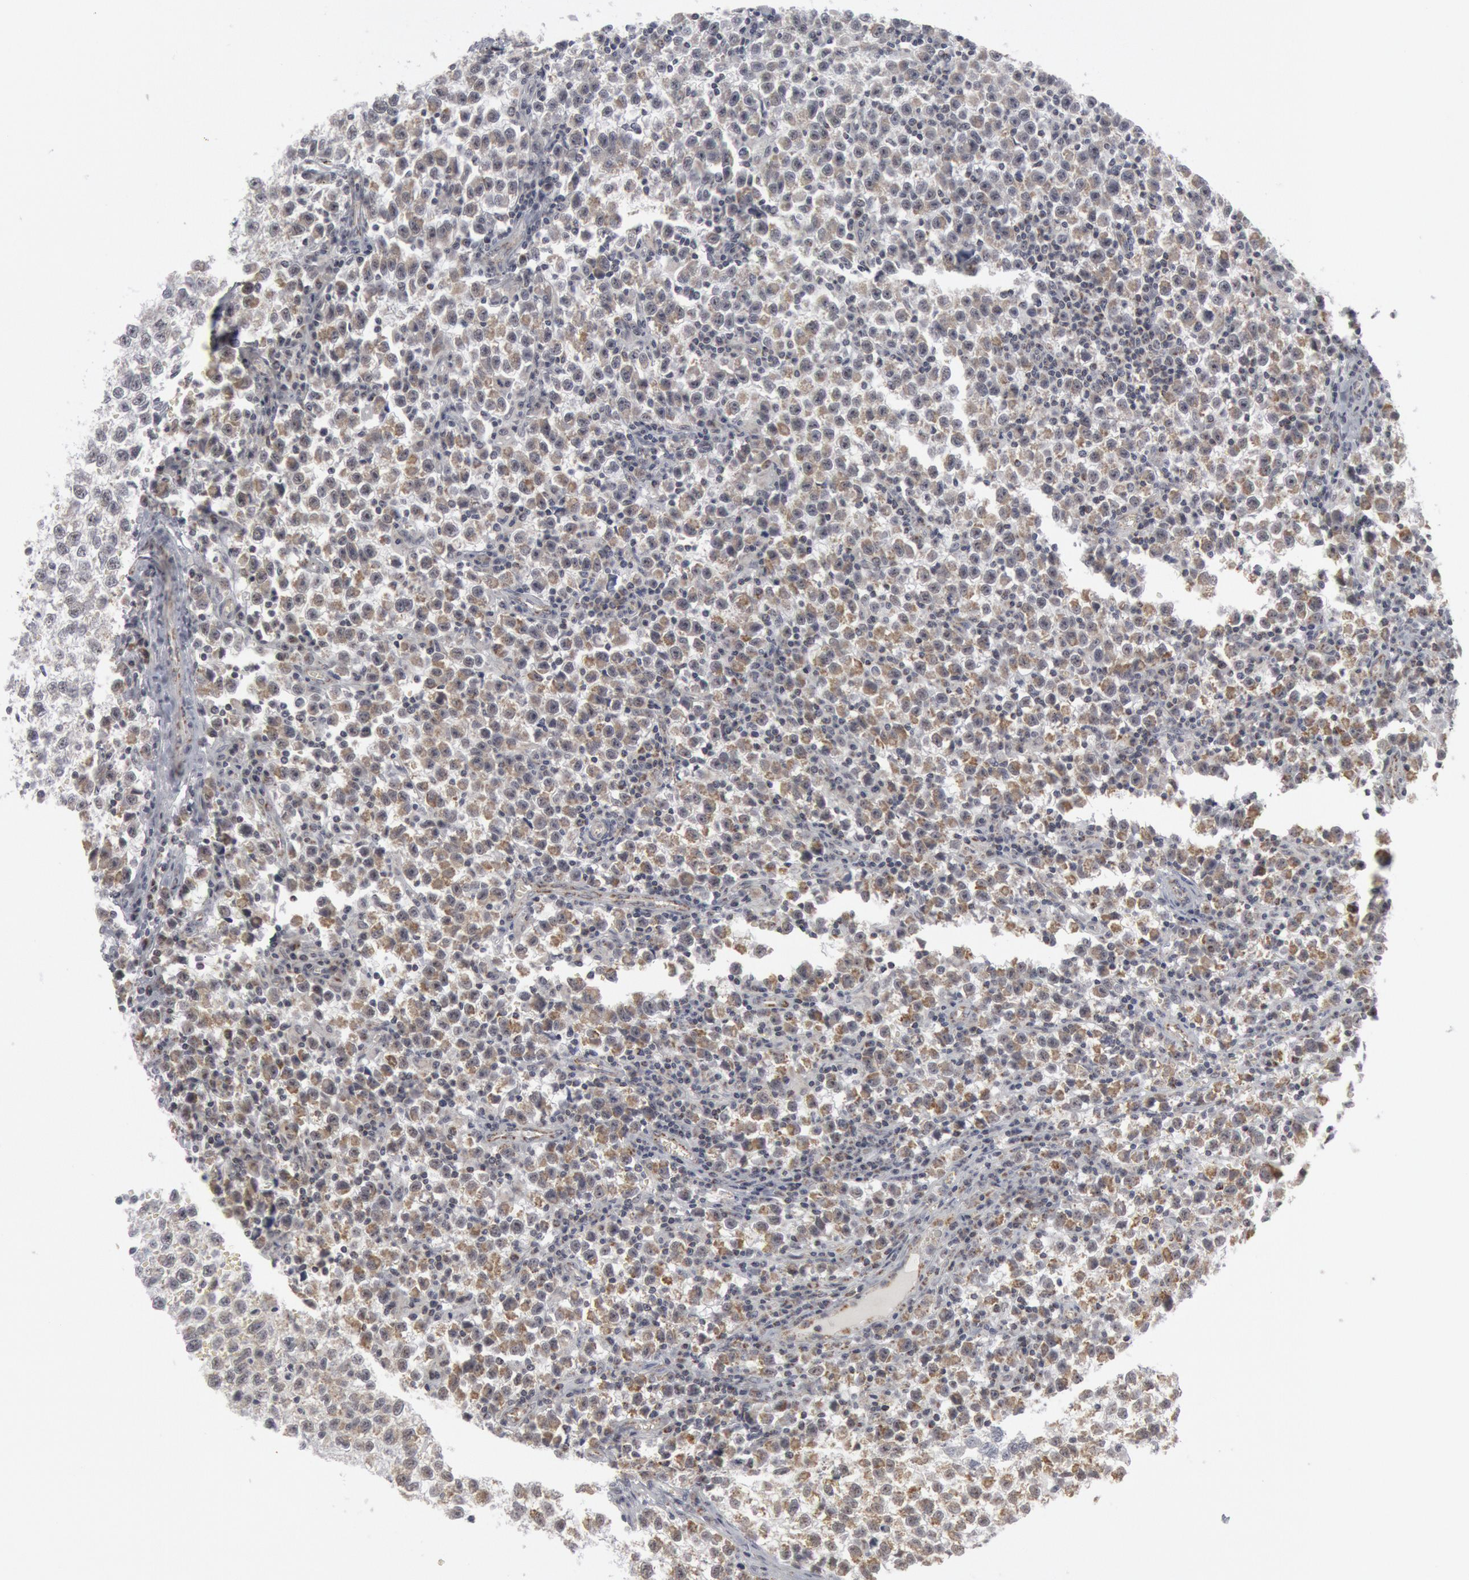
{"staining": {"intensity": "weak", "quantity": "25%-75%", "location": "cytoplasmic/membranous"}, "tissue": "testis cancer", "cell_type": "Tumor cells", "image_type": "cancer", "snomed": [{"axis": "morphology", "description": "Seminoma, NOS"}, {"axis": "topography", "description": "Testis"}], "caption": "Immunohistochemistry (IHC) of human testis cancer exhibits low levels of weak cytoplasmic/membranous positivity in about 25%-75% of tumor cells.", "gene": "CASP9", "patient": {"sex": "male", "age": 35}}